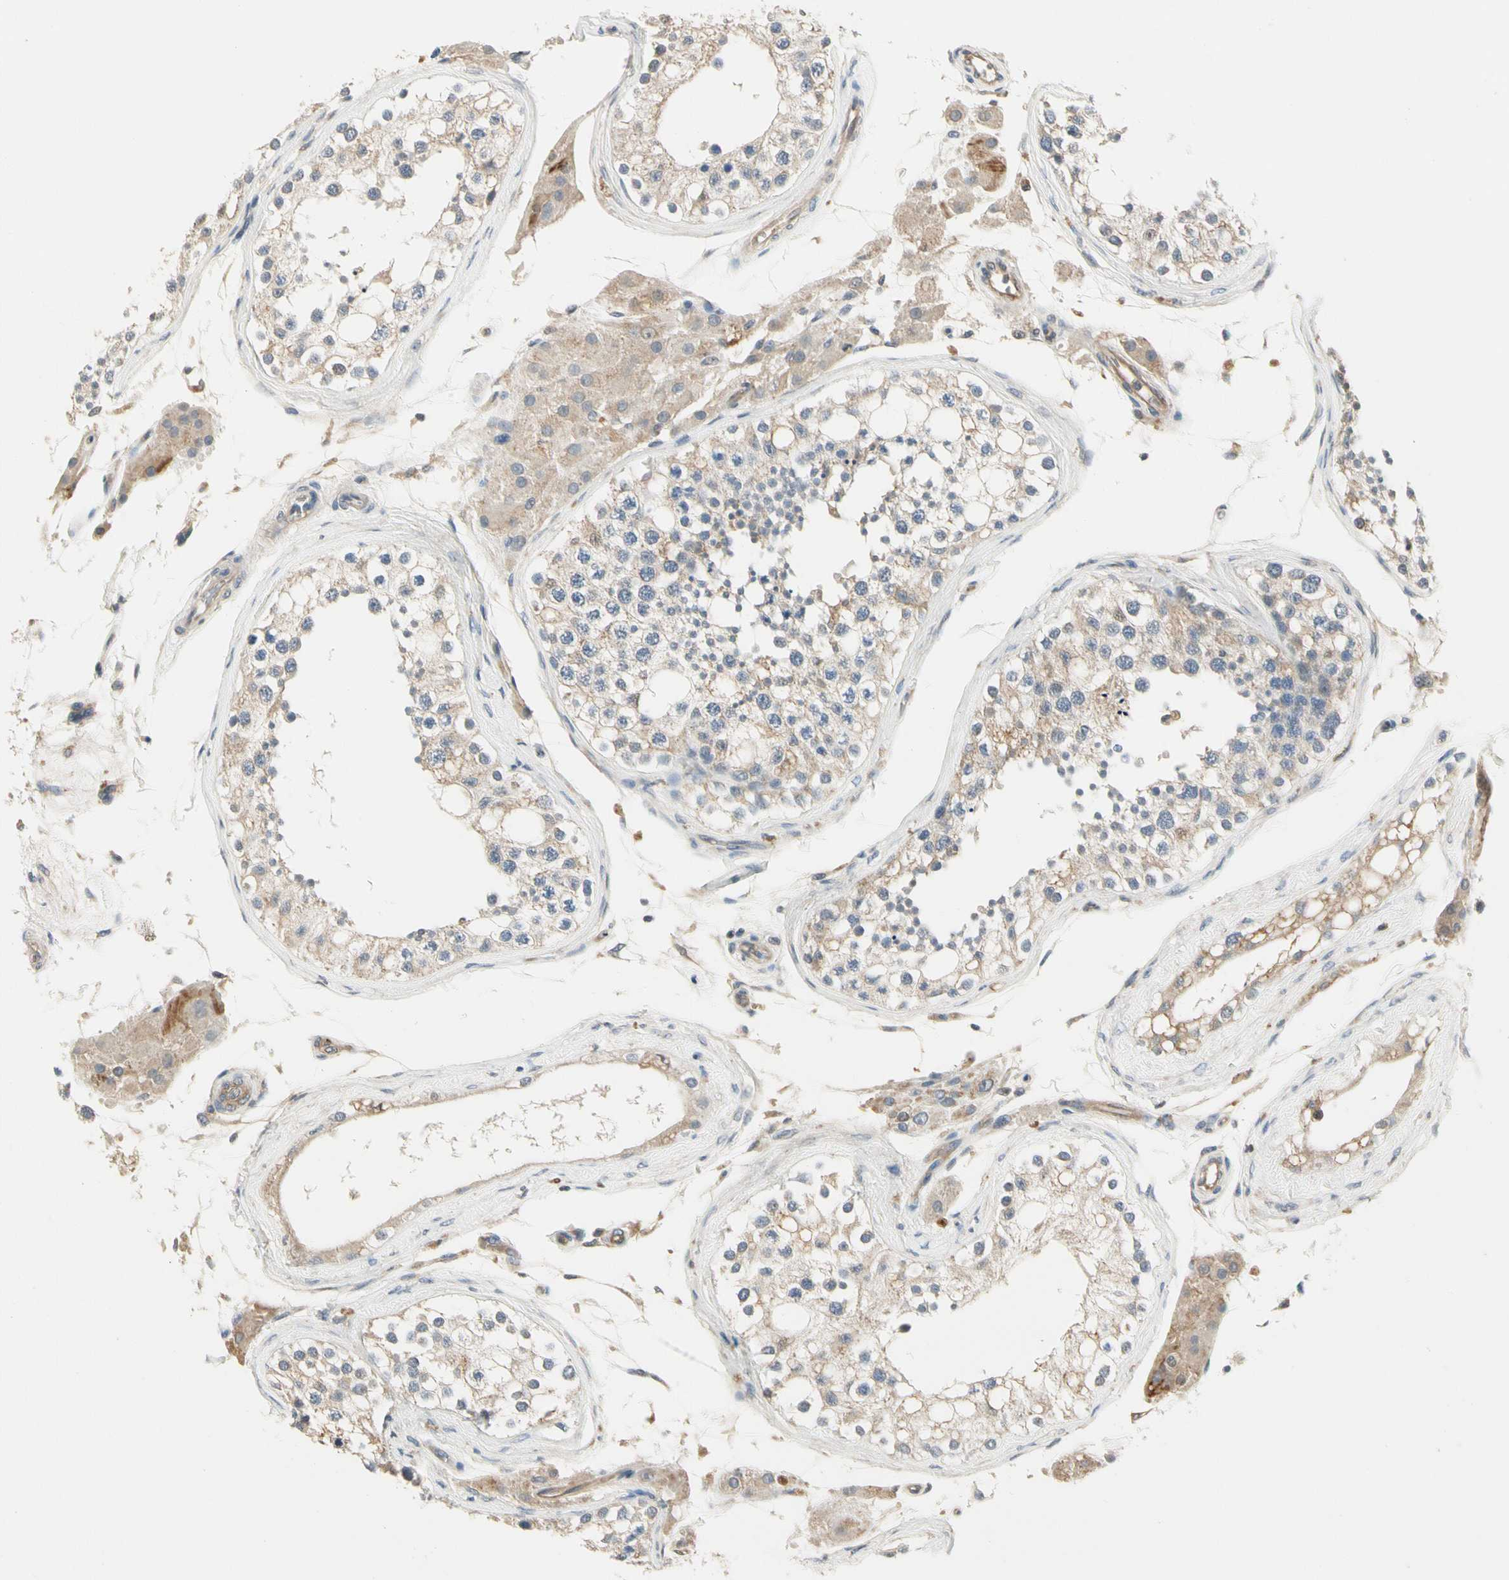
{"staining": {"intensity": "weak", "quantity": "25%-75%", "location": "cytoplasmic/membranous"}, "tissue": "testis", "cell_type": "Cells in seminiferous ducts", "image_type": "normal", "snomed": [{"axis": "morphology", "description": "Normal tissue, NOS"}, {"axis": "topography", "description": "Testis"}], "caption": "Cells in seminiferous ducts reveal low levels of weak cytoplasmic/membranous positivity in approximately 25%-75% of cells in normal human testis.", "gene": "GPR153", "patient": {"sex": "male", "age": 68}}